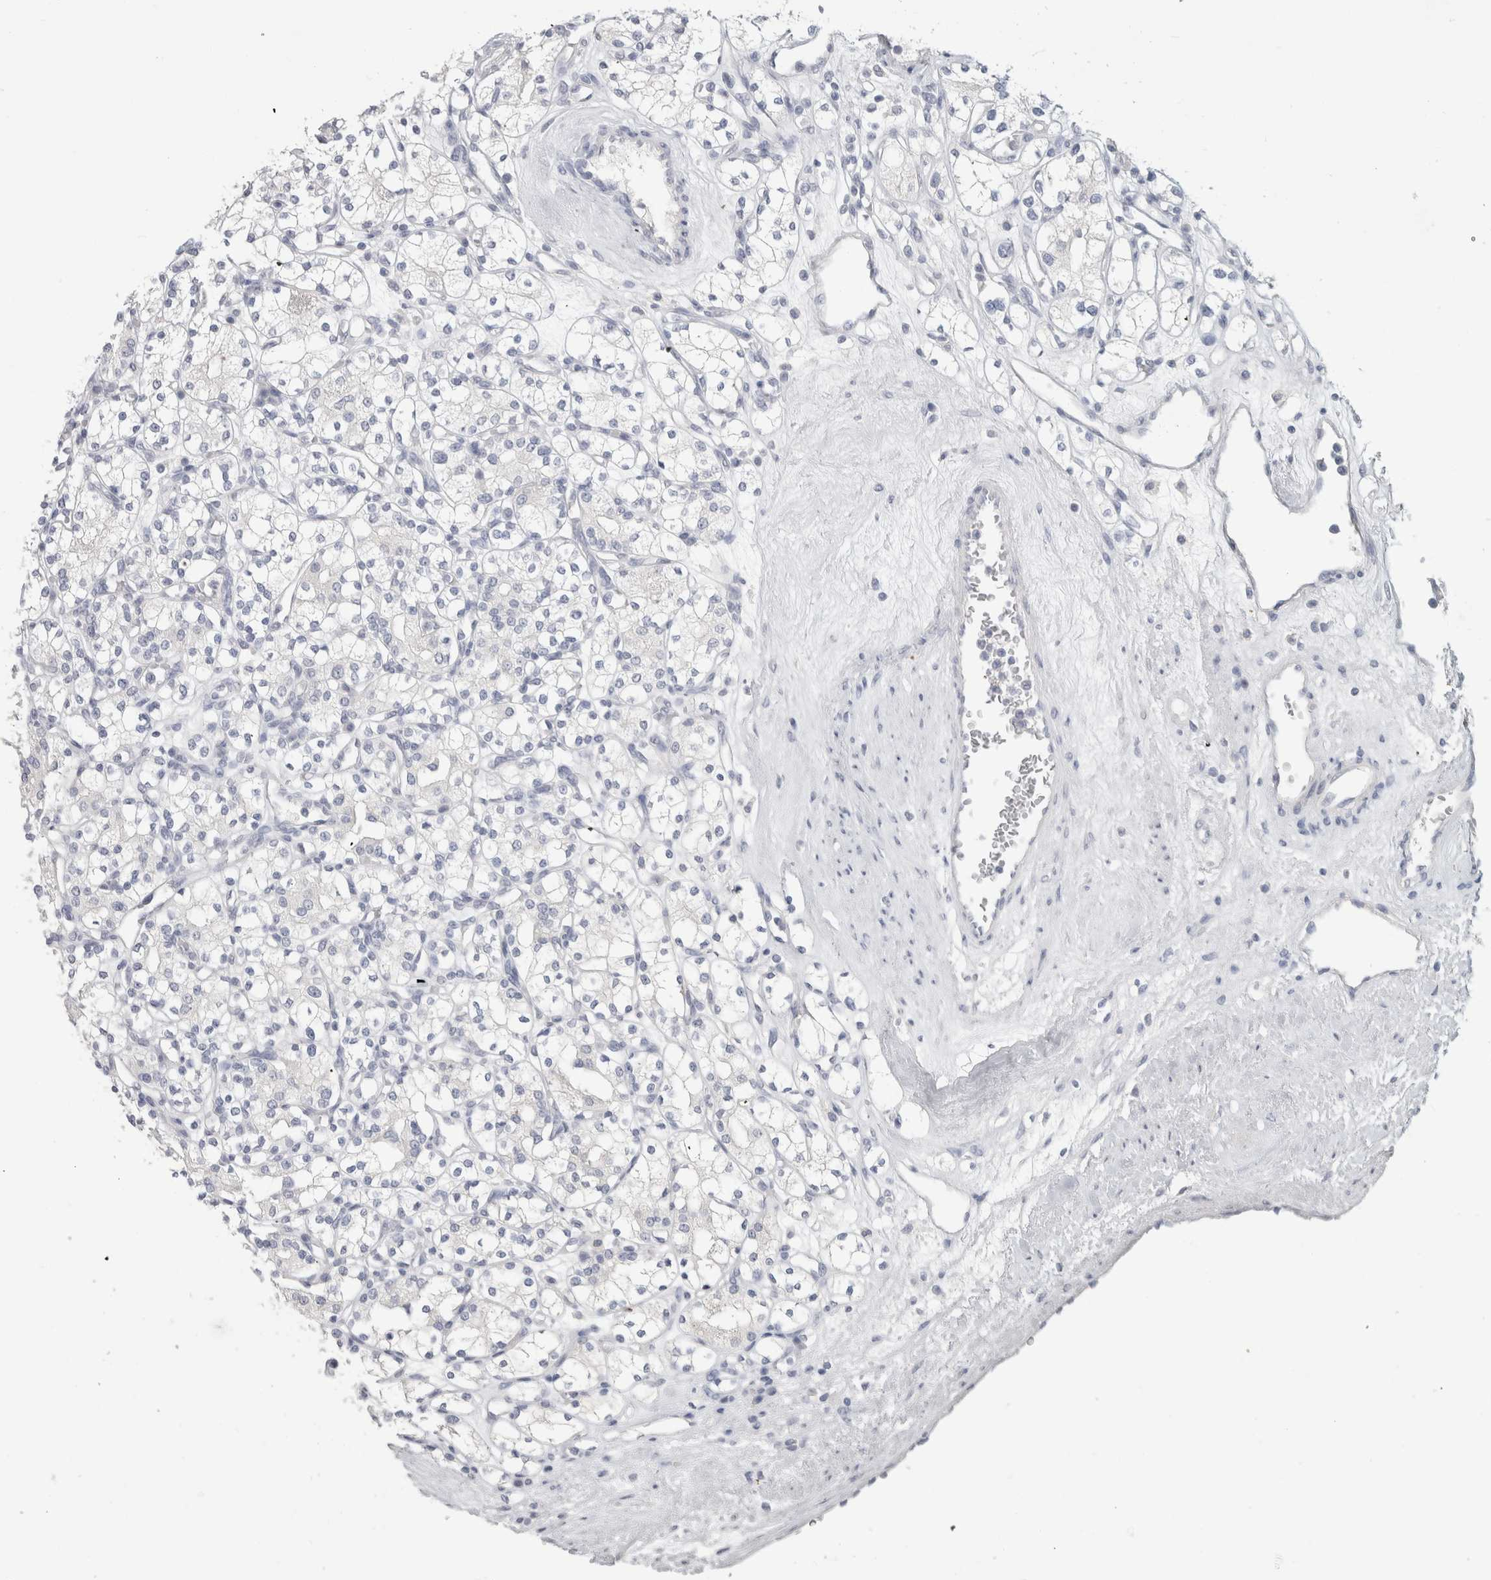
{"staining": {"intensity": "negative", "quantity": "none", "location": "none"}, "tissue": "renal cancer", "cell_type": "Tumor cells", "image_type": "cancer", "snomed": [{"axis": "morphology", "description": "Adenocarcinoma, NOS"}, {"axis": "topography", "description": "Kidney"}], "caption": "Tumor cells are negative for protein expression in human renal adenocarcinoma.", "gene": "SLC6A1", "patient": {"sex": "male", "age": 77}}